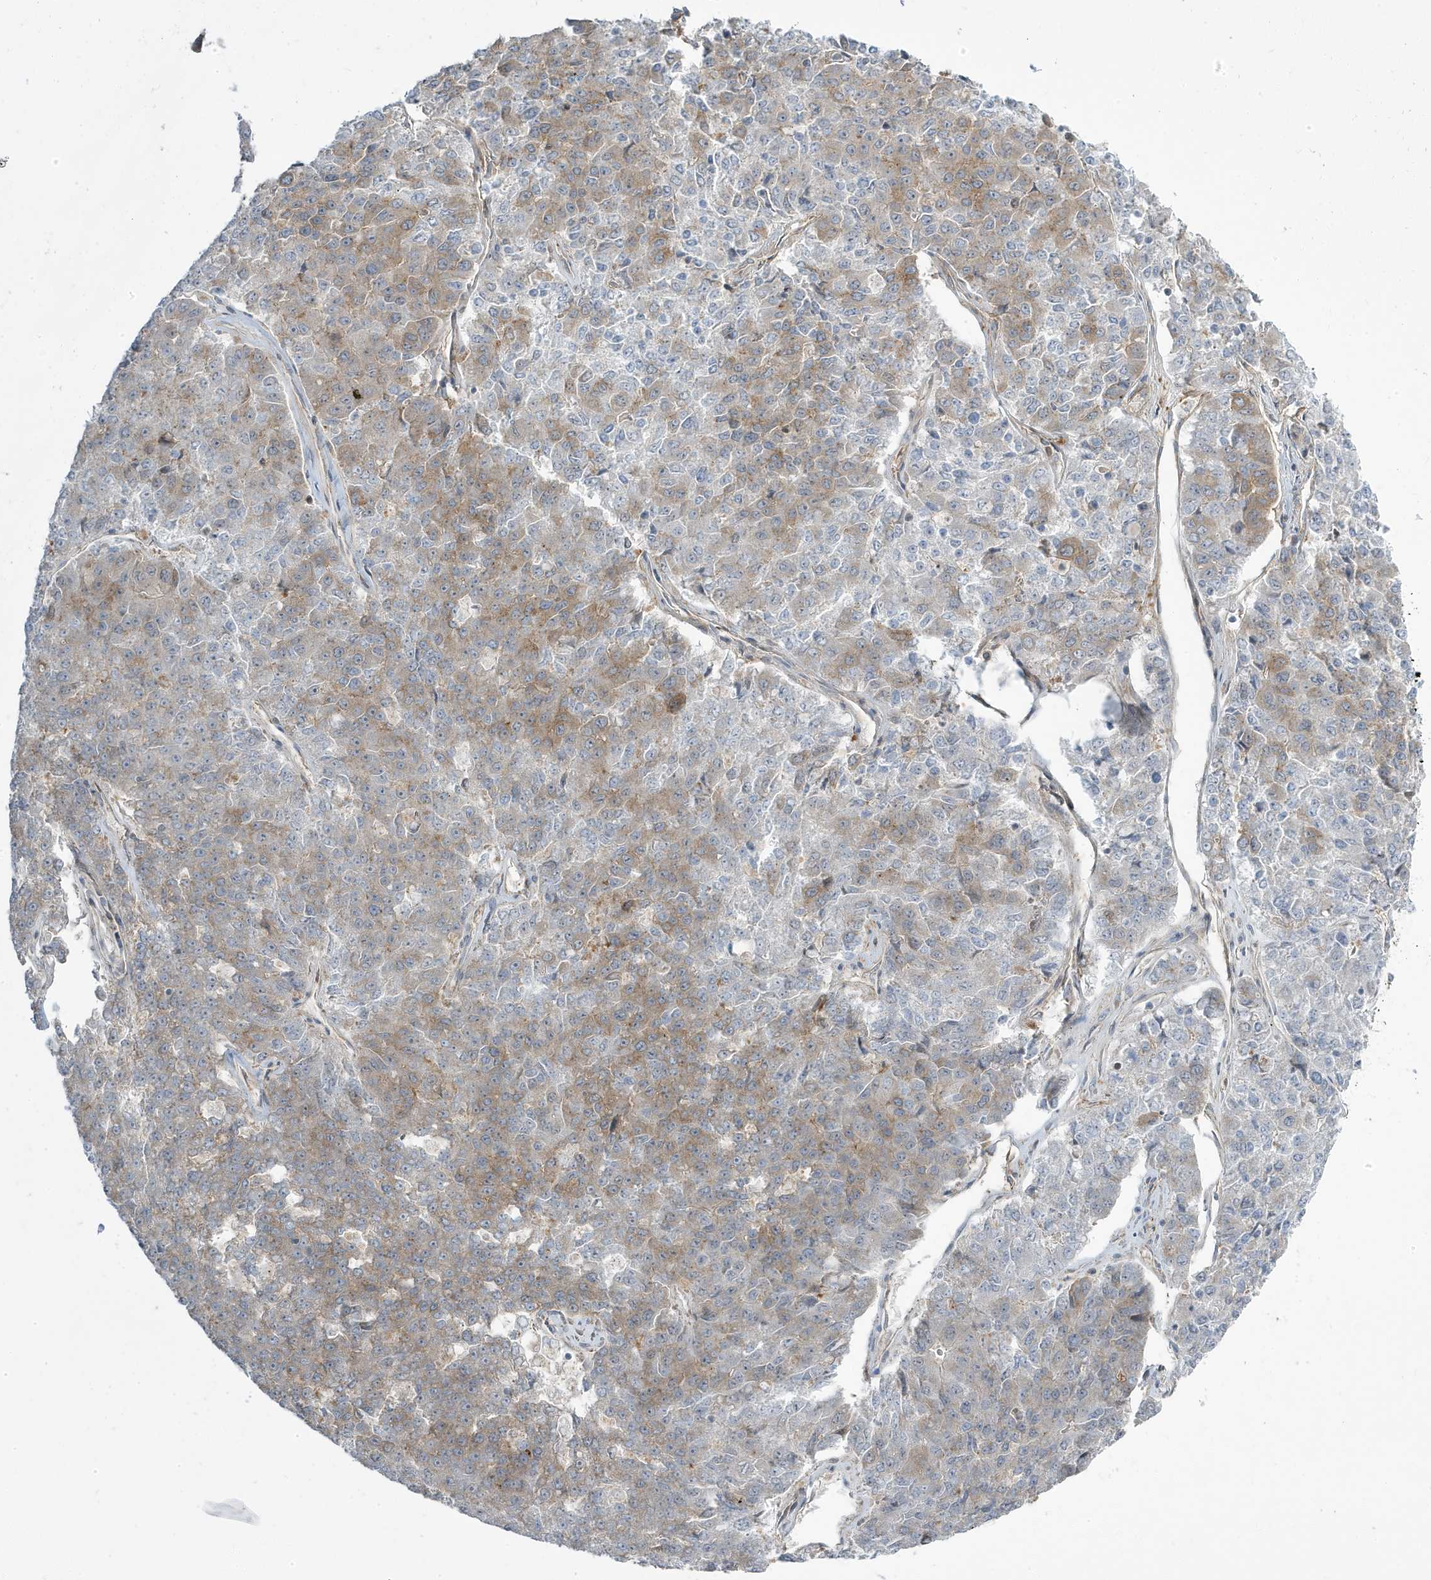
{"staining": {"intensity": "weak", "quantity": "<25%", "location": "cytoplasmic/membranous"}, "tissue": "pancreatic cancer", "cell_type": "Tumor cells", "image_type": "cancer", "snomed": [{"axis": "morphology", "description": "Adenocarcinoma, NOS"}, {"axis": "topography", "description": "Pancreas"}], "caption": "Immunohistochemical staining of pancreatic cancer exhibits no significant expression in tumor cells.", "gene": "STAM", "patient": {"sex": "male", "age": 50}}